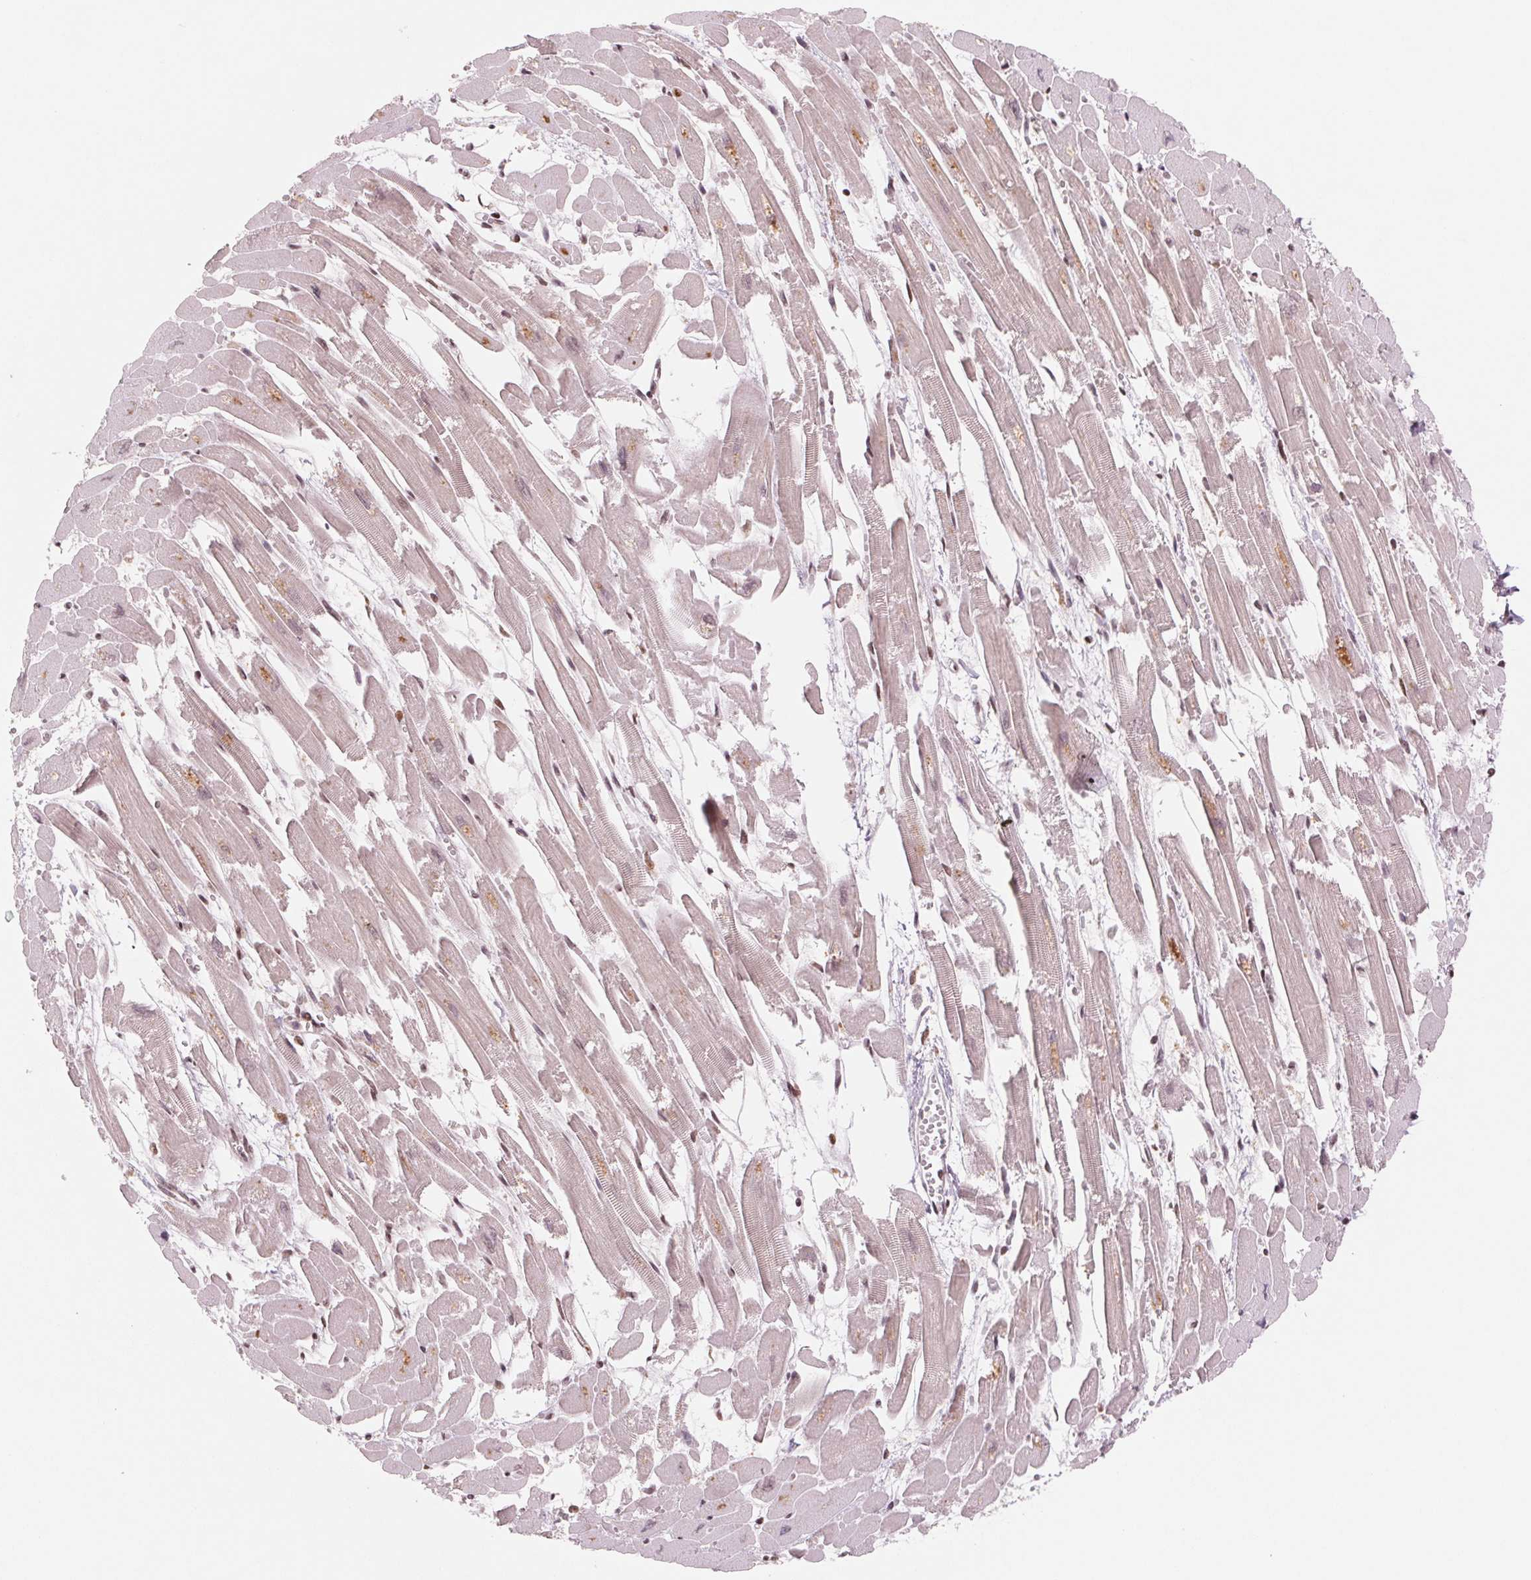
{"staining": {"intensity": "strong", "quantity": "25%-75%", "location": "nuclear"}, "tissue": "heart muscle", "cell_type": "Cardiomyocytes", "image_type": "normal", "snomed": [{"axis": "morphology", "description": "Normal tissue, NOS"}, {"axis": "topography", "description": "Heart"}], "caption": "This is an image of immunohistochemistry (IHC) staining of normal heart muscle, which shows strong staining in the nuclear of cardiomyocytes.", "gene": "TTLL9", "patient": {"sex": "female", "age": 52}}